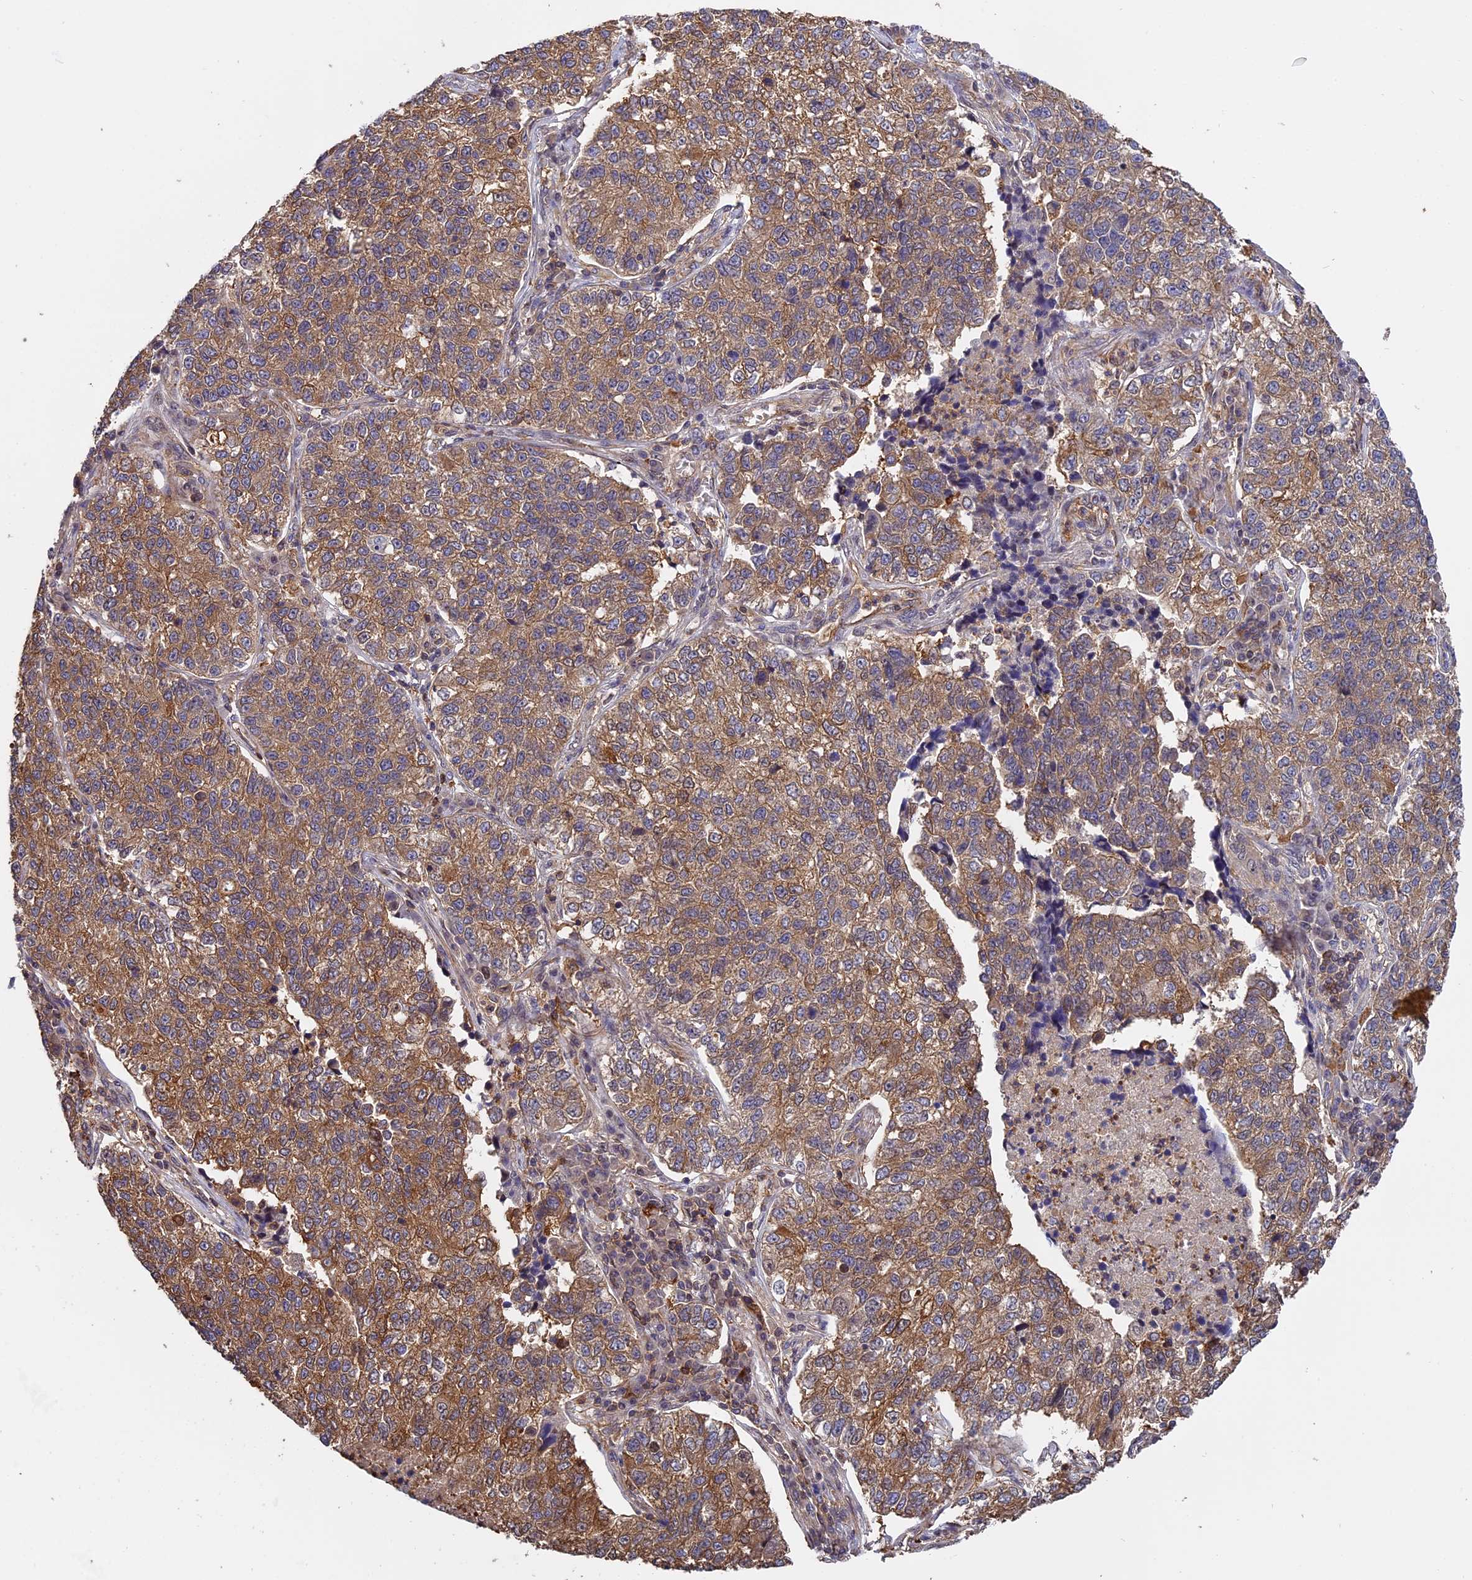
{"staining": {"intensity": "moderate", "quantity": ">75%", "location": "cytoplasmic/membranous"}, "tissue": "lung cancer", "cell_type": "Tumor cells", "image_type": "cancer", "snomed": [{"axis": "morphology", "description": "Adenocarcinoma, NOS"}, {"axis": "topography", "description": "Lung"}], "caption": "DAB immunohistochemical staining of human lung adenocarcinoma demonstrates moderate cytoplasmic/membranous protein positivity in about >75% of tumor cells. (brown staining indicates protein expression, while blue staining denotes nuclei).", "gene": "FAM118B", "patient": {"sex": "male", "age": 49}}